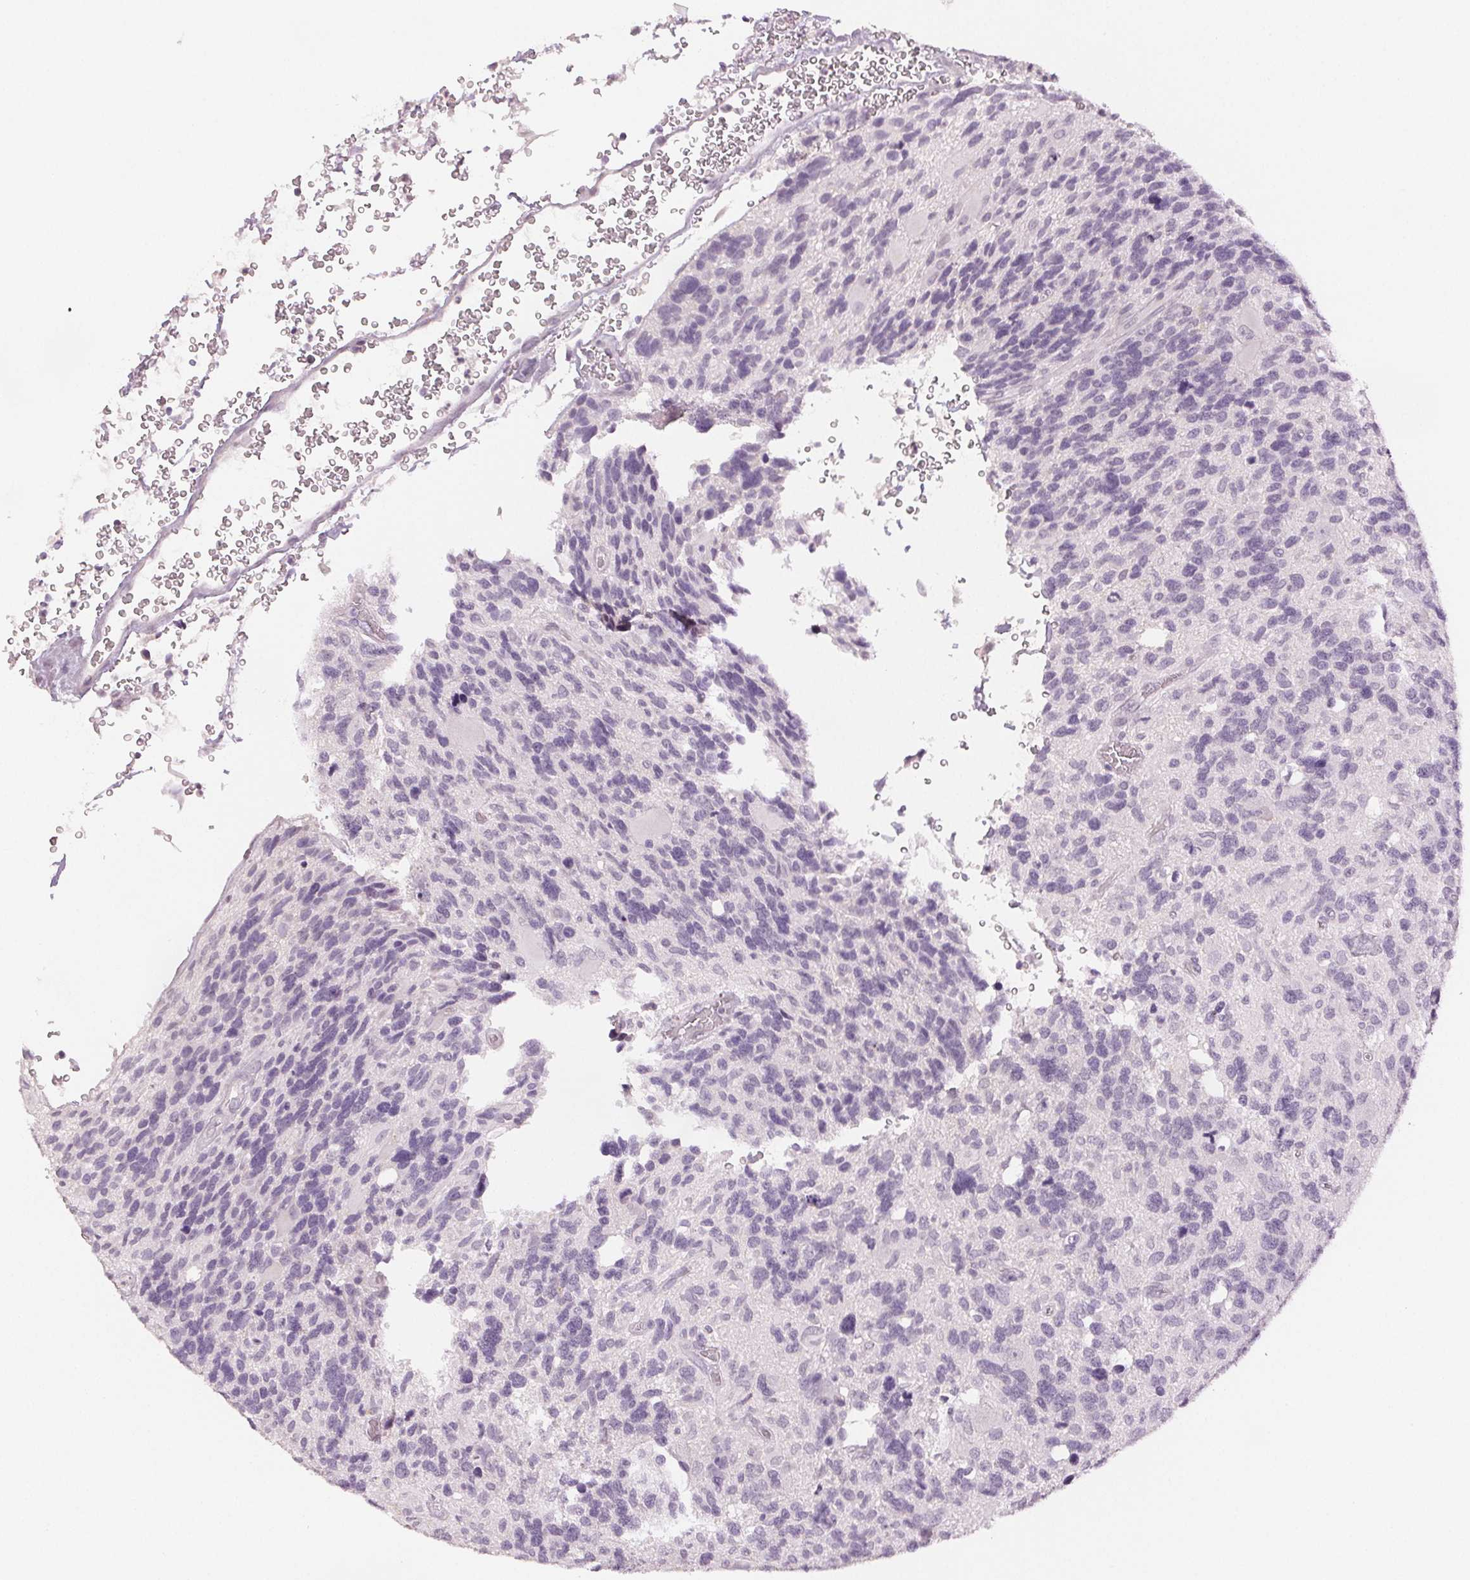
{"staining": {"intensity": "negative", "quantity": "none", "location": "none"}, "tissue": "glioma", "cell_type": "Tumor cells", "image_type": "cancer", "snomed": [{"axis": "morphology", "description": "Glioma, malignant, High grade"}, {"axis": "topography", "description": "Brain"}], "caption": "Immunohistochemical staining of malignant glioma (high-grade) exhibits no significant staining in tumor cells.", "gene": "SCGN", "patient": {"sex": "male", "age": 49}}